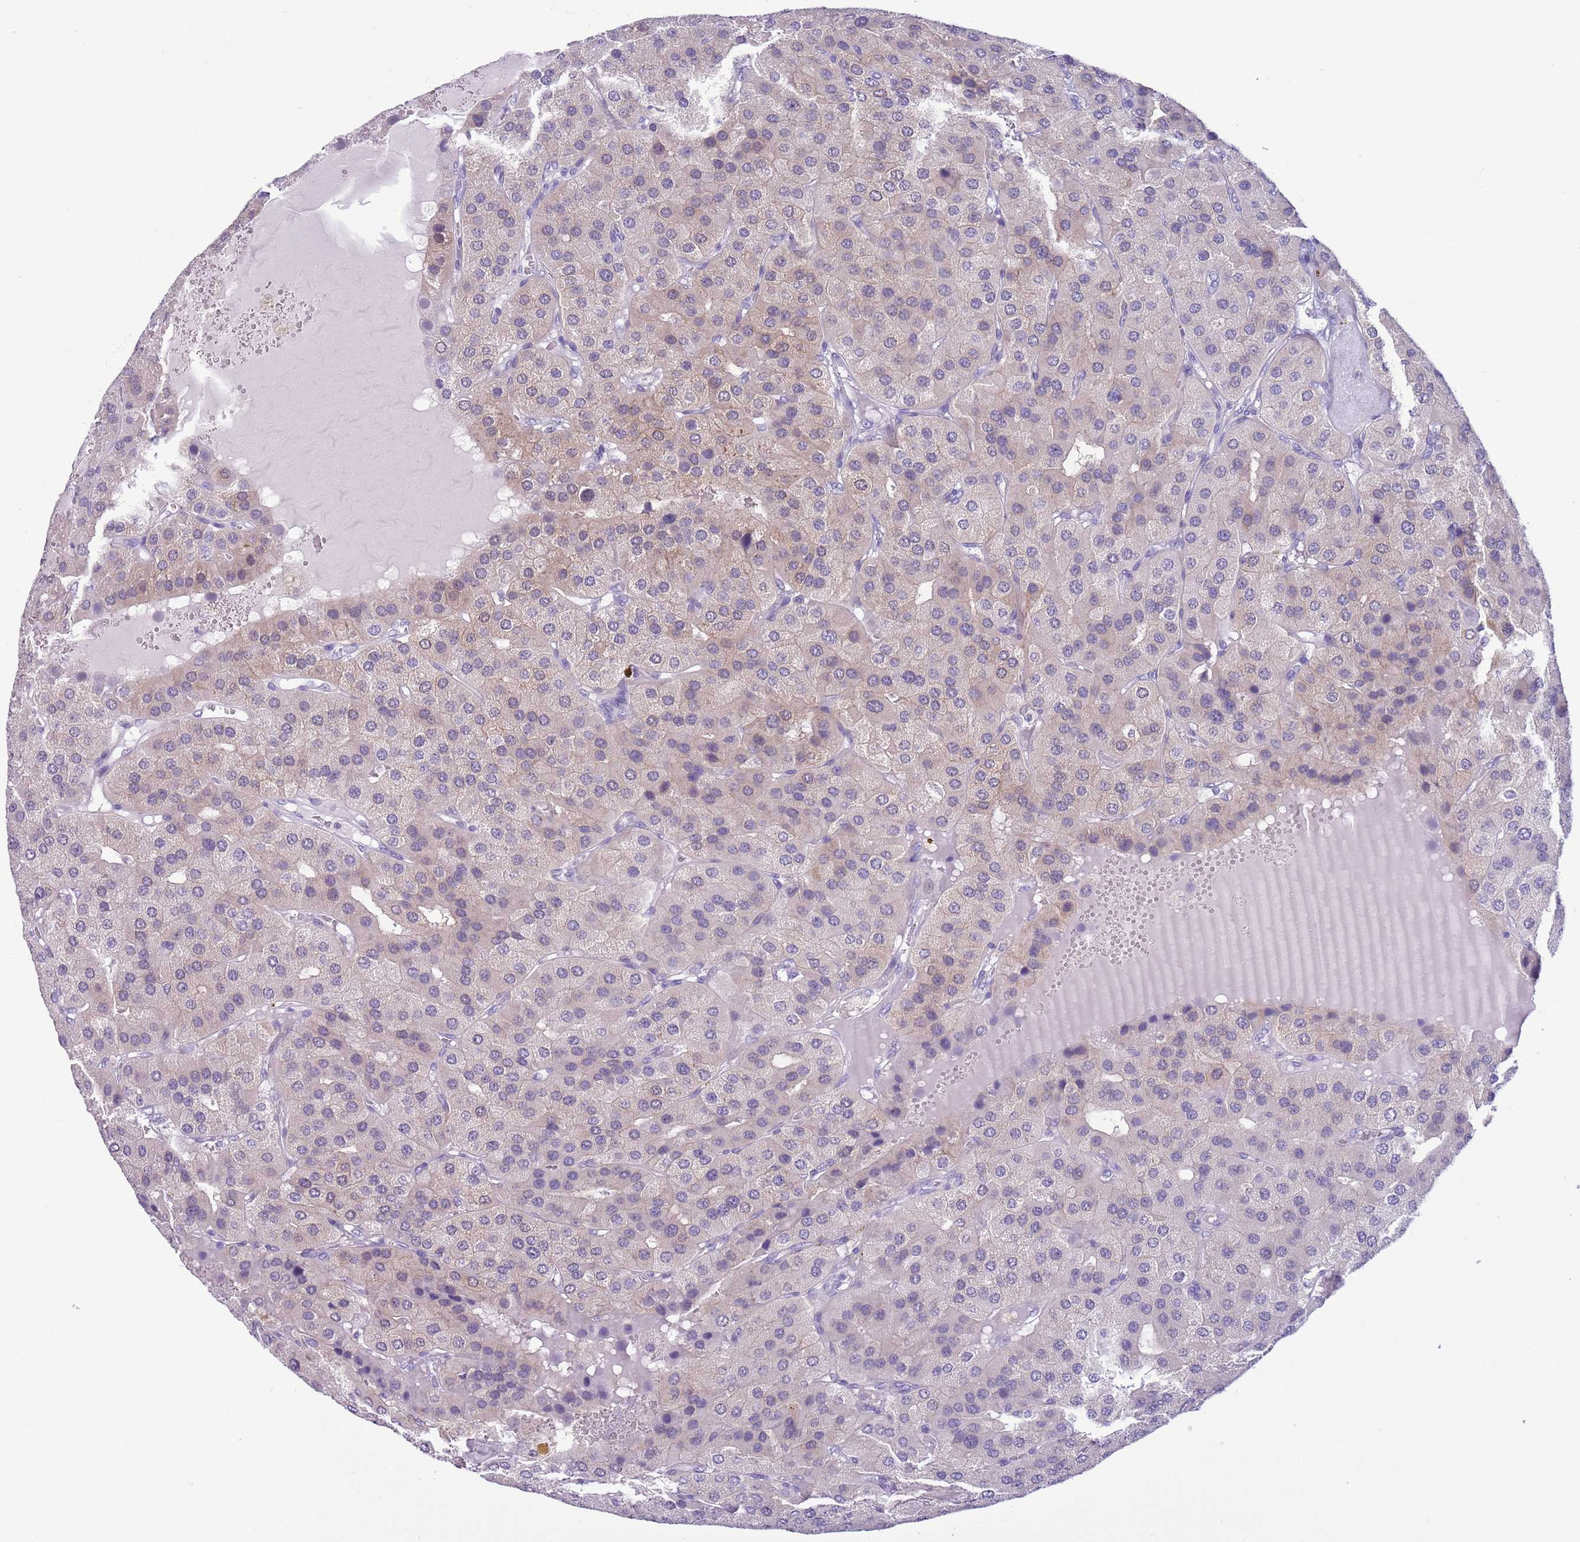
{"staining": {"intensity": "weak", "quantity": "<25%", "location": "cytoplasmic/membranous"}, "tissue": "parathyroid gland", "cell_type": "Glandular cells", "image_type": "normal", "snomed": [{"axis": "morphology", "description": "Normal tissue, NOS"}, {"axis": "morphology", "description": "Adenoma, NOS"}, {"axis": "topography", "description": "Parathyroid gland"}], "caption": "There is no significant staining in glandular cells of parathyroid gland. (Brightfield microscopy of DAB immunohistochemistry at high magnification).", "gene": "PFKFB2", "patient": {"sex": "female", "age": 86}}